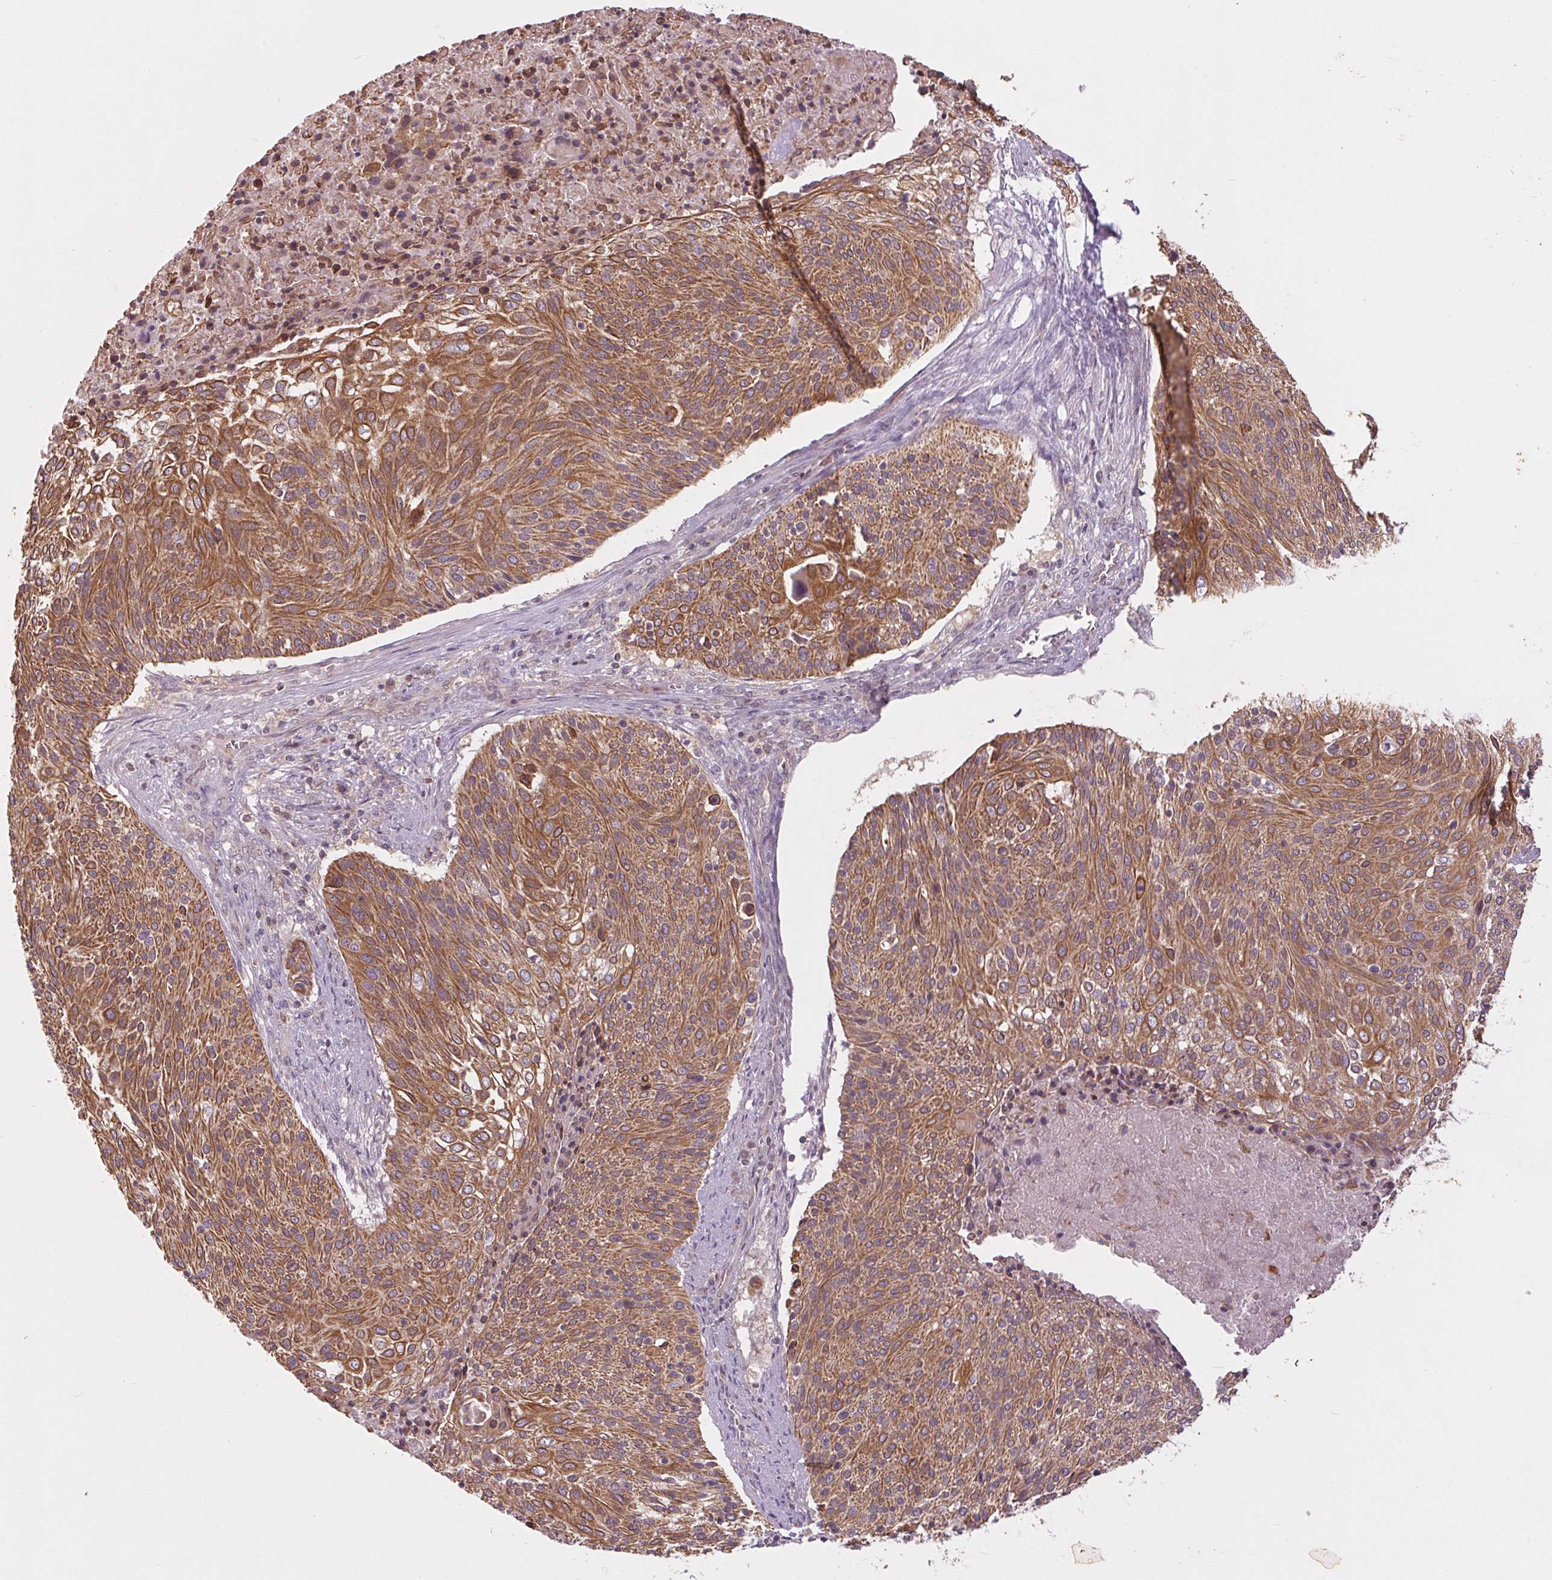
{"staining": {"intensity": "moderate", "quantity": ">75%", "location": "cytoplasmic/membranous"}, "tissue": "cervical cancer", "cell_type": "Tumor cells", "image_type": "cancer", "snomed": [{"axis": "morphology", "description": "Squamous cell carcinoma, NOS"}, {"axis": "topography", "description": "Cervix"}], "caption": "Tumor cells demonstrate moderate cytoplasmic/membranous expression in about >75% of cells in squamous cell carcinoma (cervical). The staining is performed using DAB brown chromogen to label protein expression. The nuclei are counter-stained blue using hematoxylin.", "gene": "MAP3K5", "patient": {"sex": "female", "age": 31}}